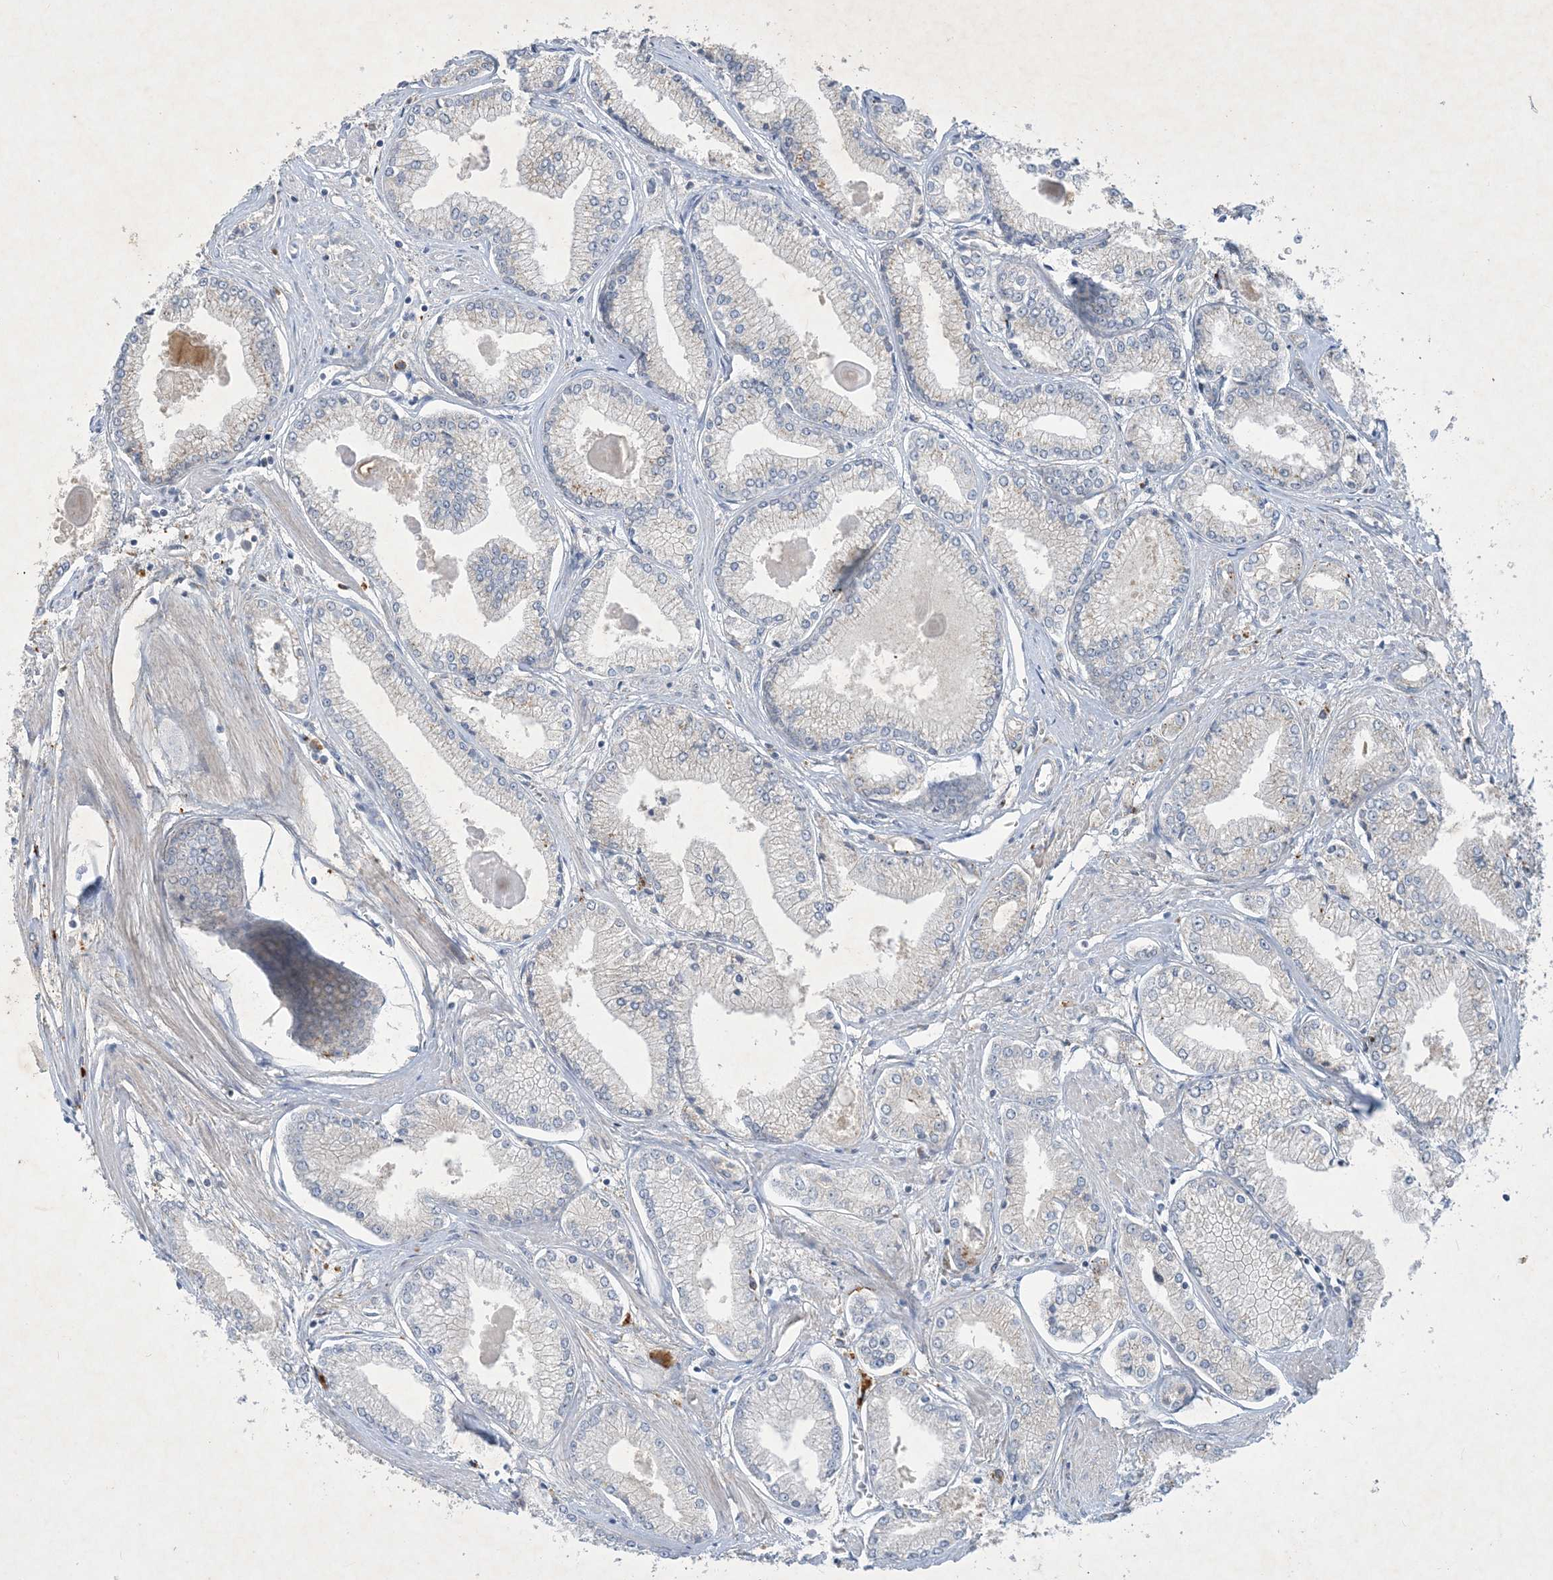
{"staining": {"intensity": "negative", "quantity": "none", "location": "none"}, "tissue": "prostate cancer", "cell_type": "Tumor cells", "image_type": "cancer", "snomed": [{"axis": "morphology", "description": "Adenocarcinoma, Low grade"}, {"axis": "topography", "description": "Prostate"}], "caption": "Immunohistochemical staining of prostate cancer (adenocarcinoma (low-grade)) exhibits no significant staining in tumor cells.", "gene": "MRPS18A", "patient": {"sex": "male", "age": 60}}